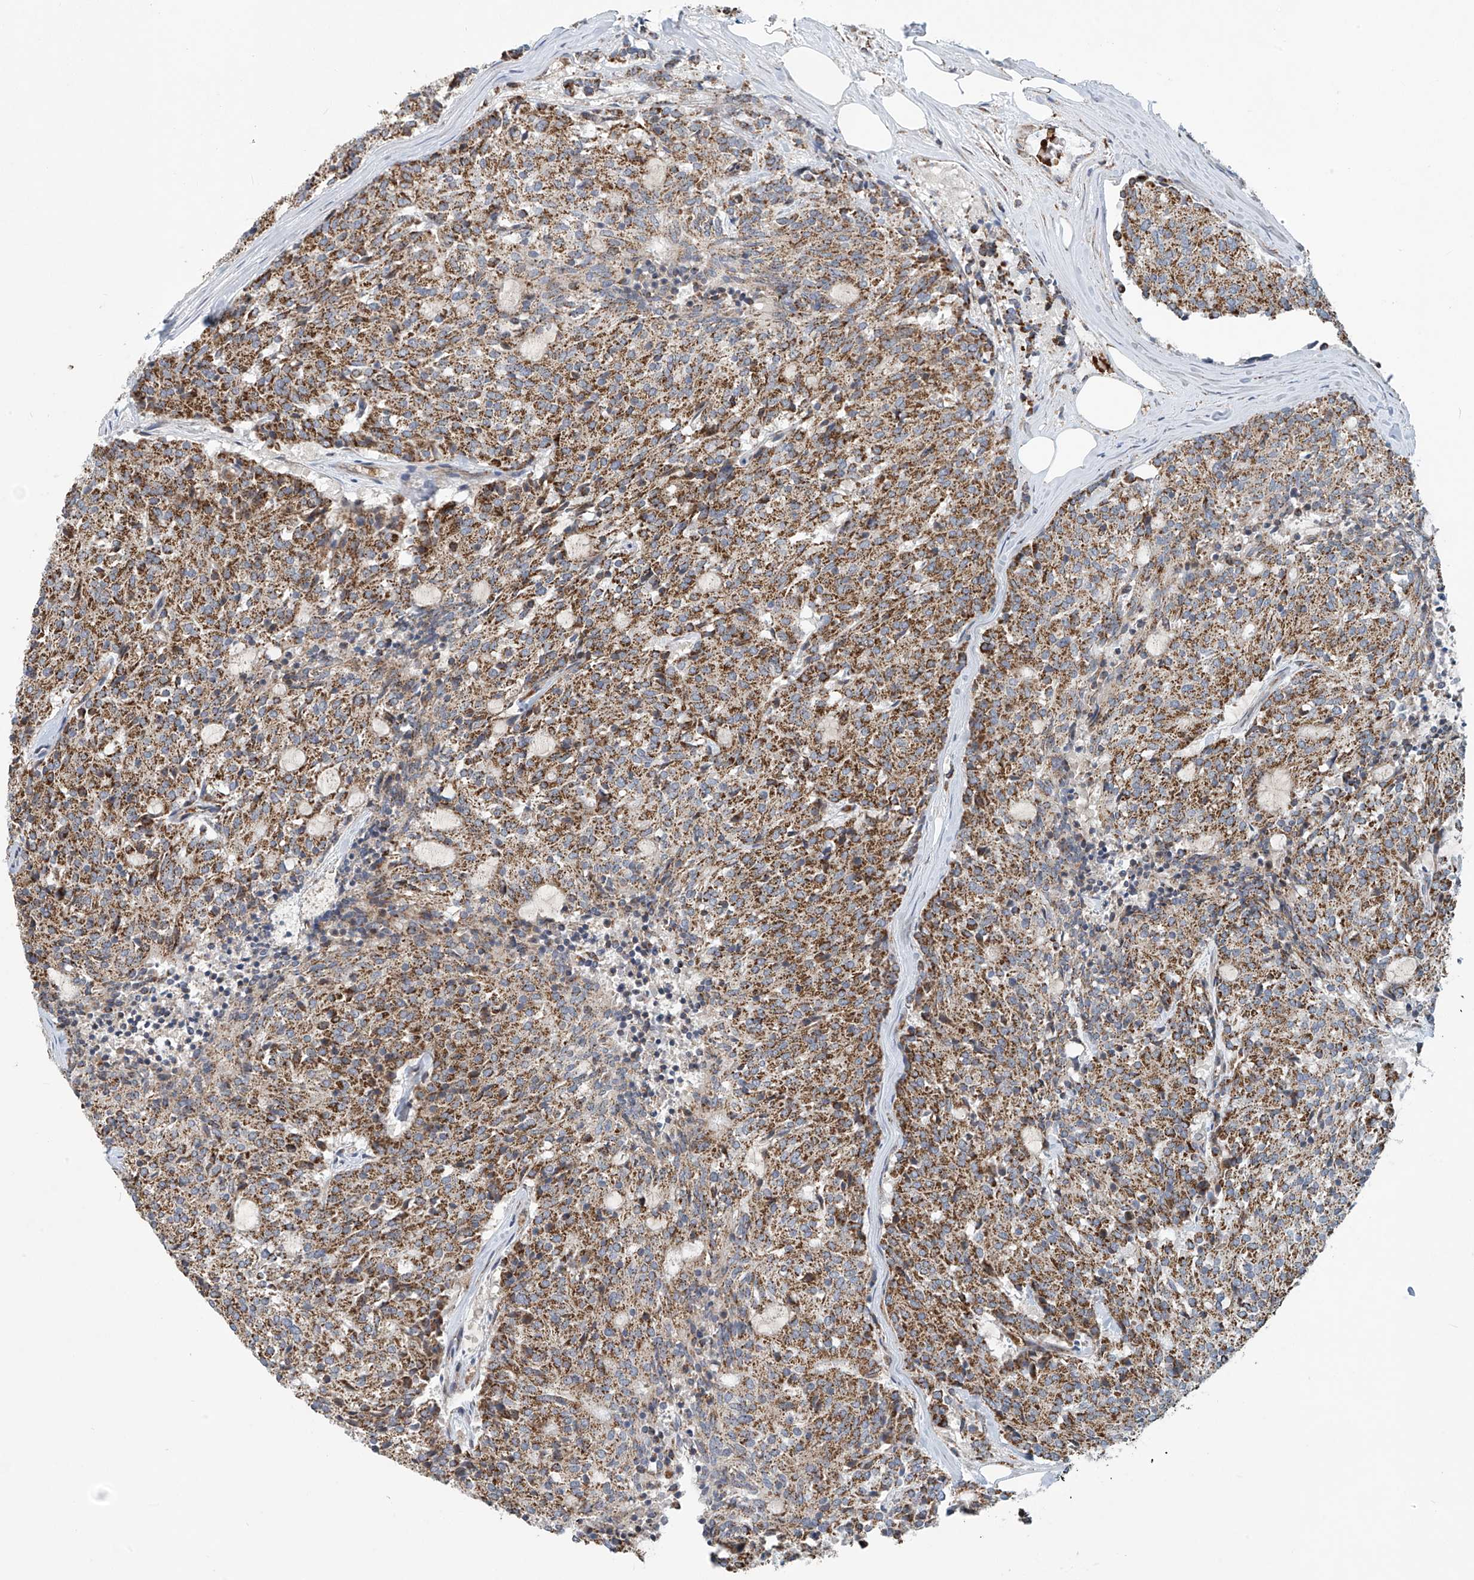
{"staining": {"intensity": "moderate", "quantity": ">75%", "location": "cytoplasmic/membranous"}, "tissue": "carcinoid", "cell_type": "Tumor cells", "image_type": "cancer", "snomed": [{"axis": "morphology", "description": "Carcinoid, malignant, NOS"}, {"axis": "topography", "description": "Pancreas"}], "caption": "Carcinoid (malignant) stained with a protein marker demonstrates moderate staining in tumor cells.", "gene": "COMMD1", "patient": {"sex": "female", "age": 54}}